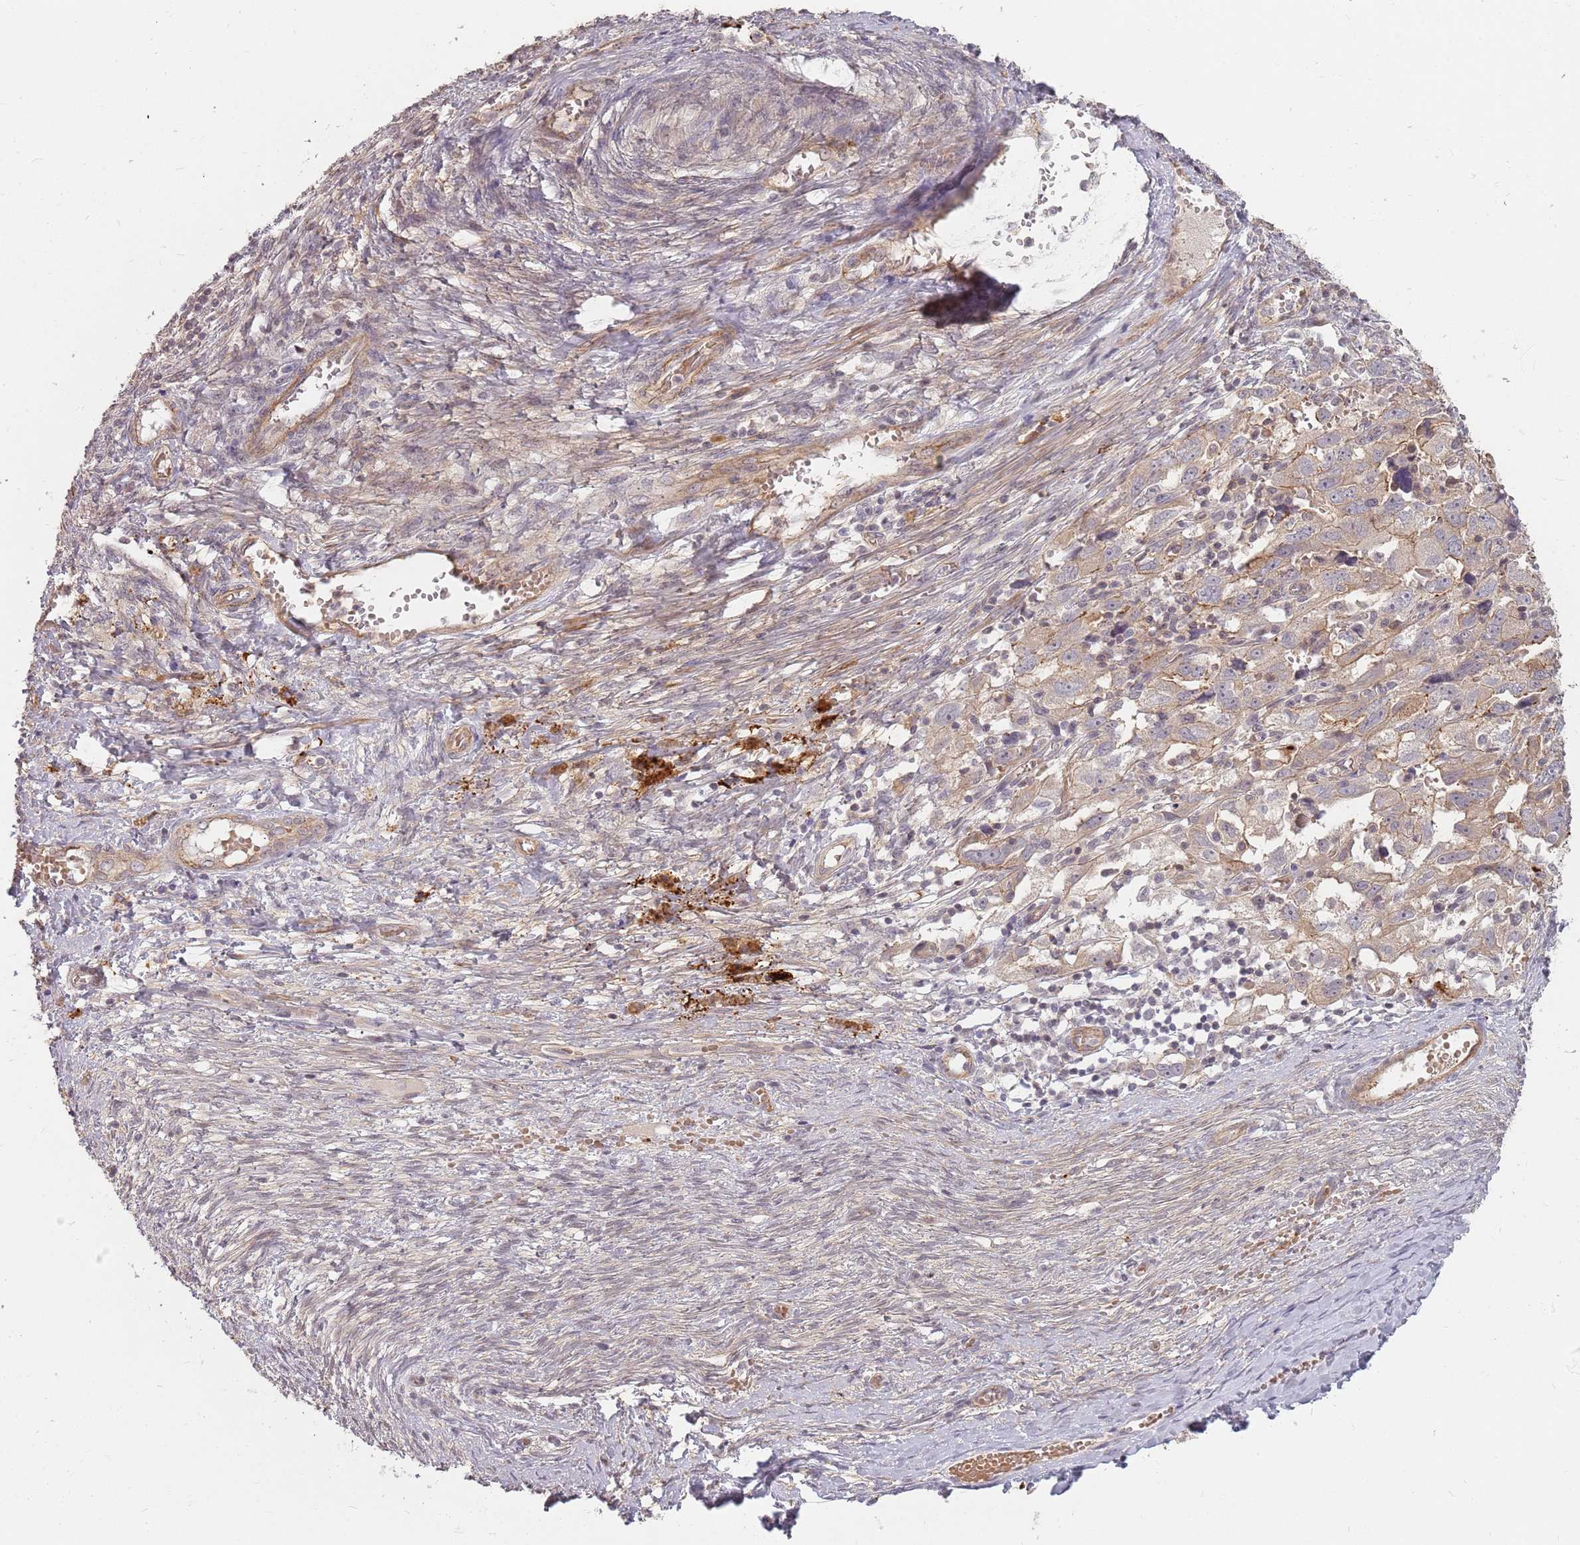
{"staining": {"intensity": "moderate", "quantity": "<25%", "location": "cytoplasmic/membranous"}, "tissue": "ovarian cancer", "cell_type": "Tumor cells", "image_type": "cancer", "snomed": [{"axis": "morphology", "description": "Carcinoma, NOS"}, {"axis": "morphology", "description": "Cystadenocarcinoma, serous, NOS"}, {"axis": "topography", "description": "Ovary"}], "caption": "Ovarian cancer (serous cystadenocarcinoma) stained for a protein (brown) exhibits moderate cytoplasmic/membranous positive staining in approximately <25% of tumor cells.", "gene": "PPP1R14C", "patient": {"sex": "female", "age": 69}}